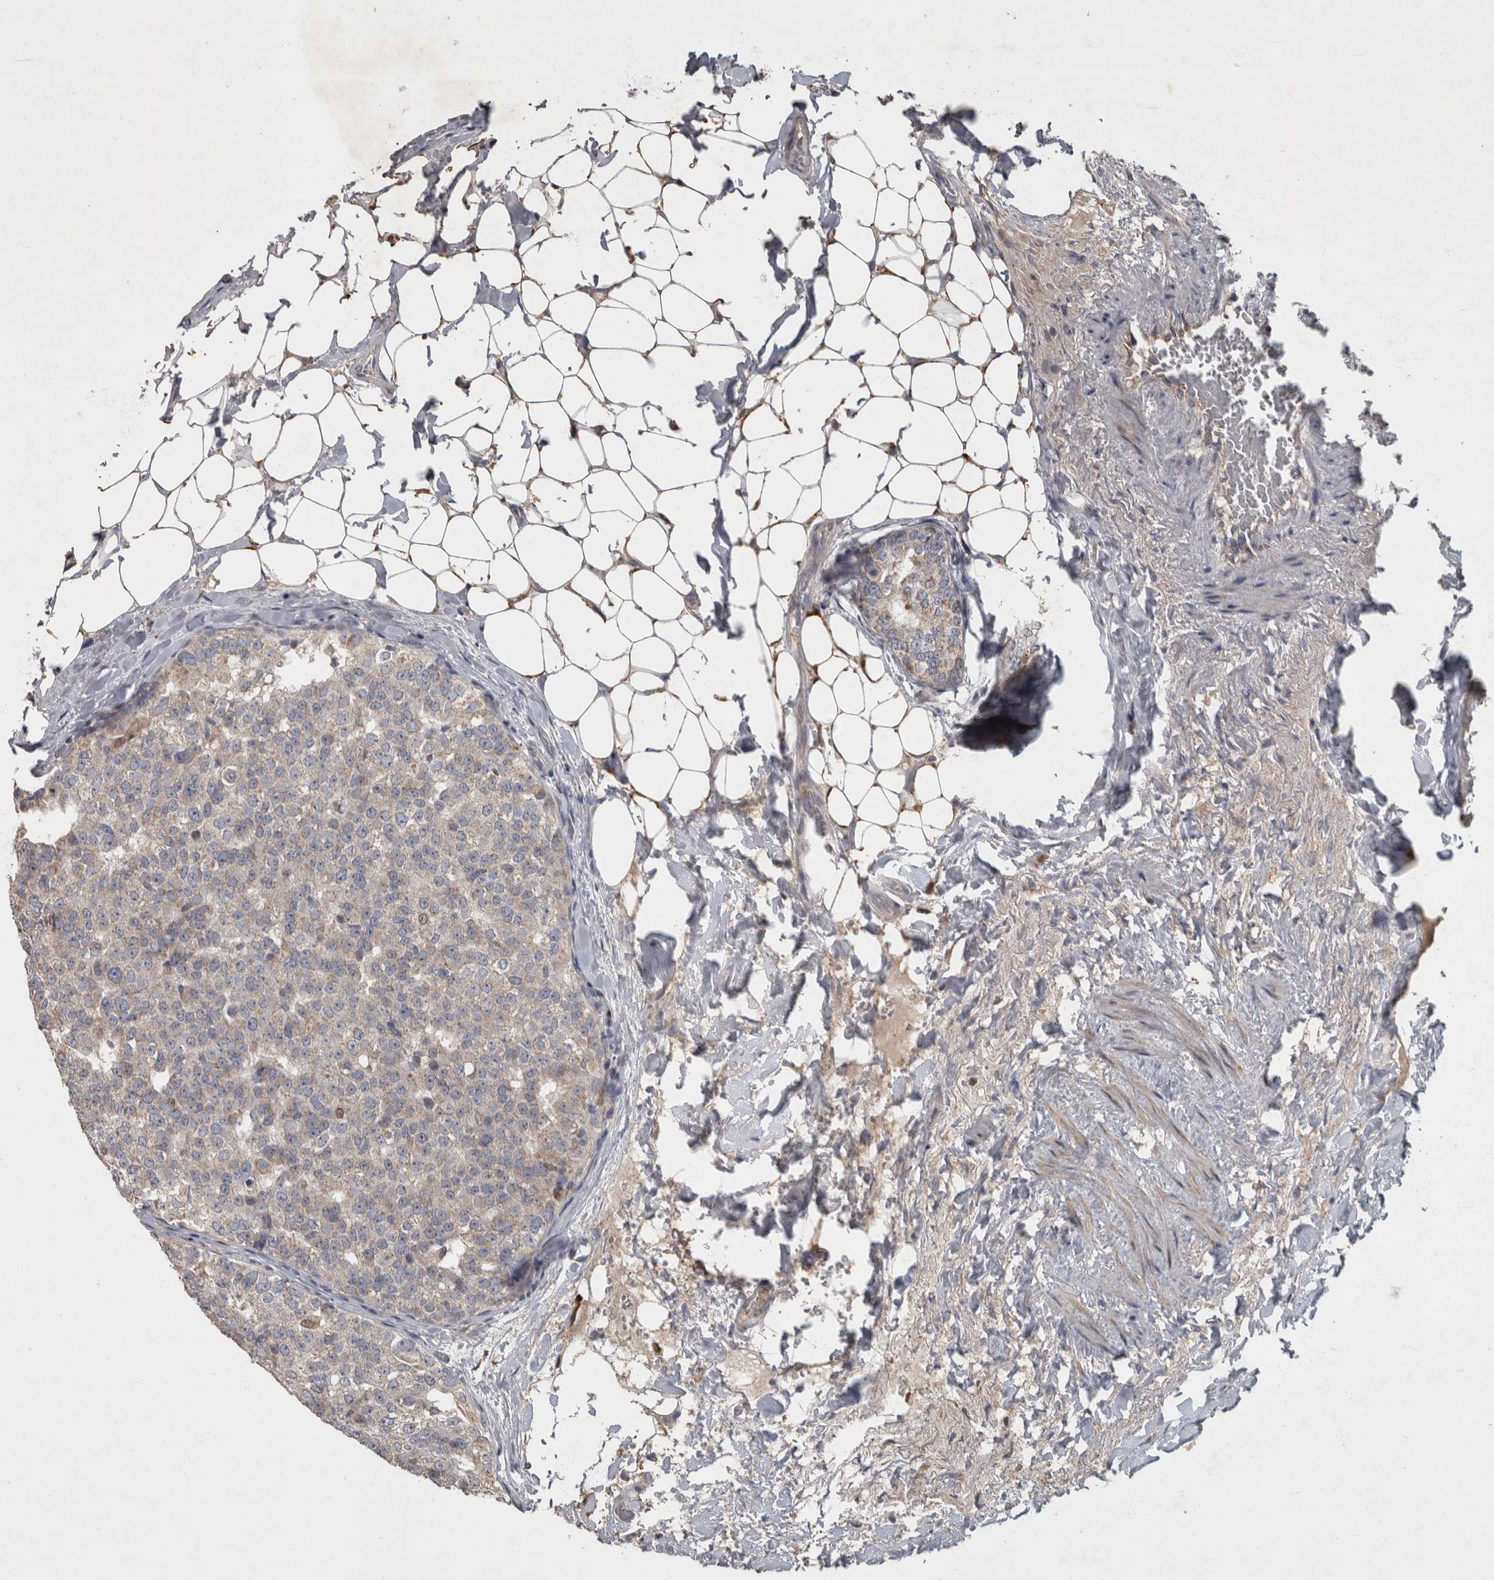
{"staining": {"intensity": "weak", "quantity": "<25%", "location": "cytoplasmic/membranous"}, "tissue": "breast cancer", "cell_type": "Tumor cells", "image_type": "cancer", "snomed": [{"axis": "morphology", "description": "Normal tissue, NOS"}, {"axis": "morphology", "description": "Duct carcinoma"}, {"axis": "topography", "description": "Breast"}], "caption": "The image shows no staining of tumor cells in breast cancer (invasive ductal carcinoma).", "gene": "PPP1R3C", "patient": {"sex": "female", "age": 43}}